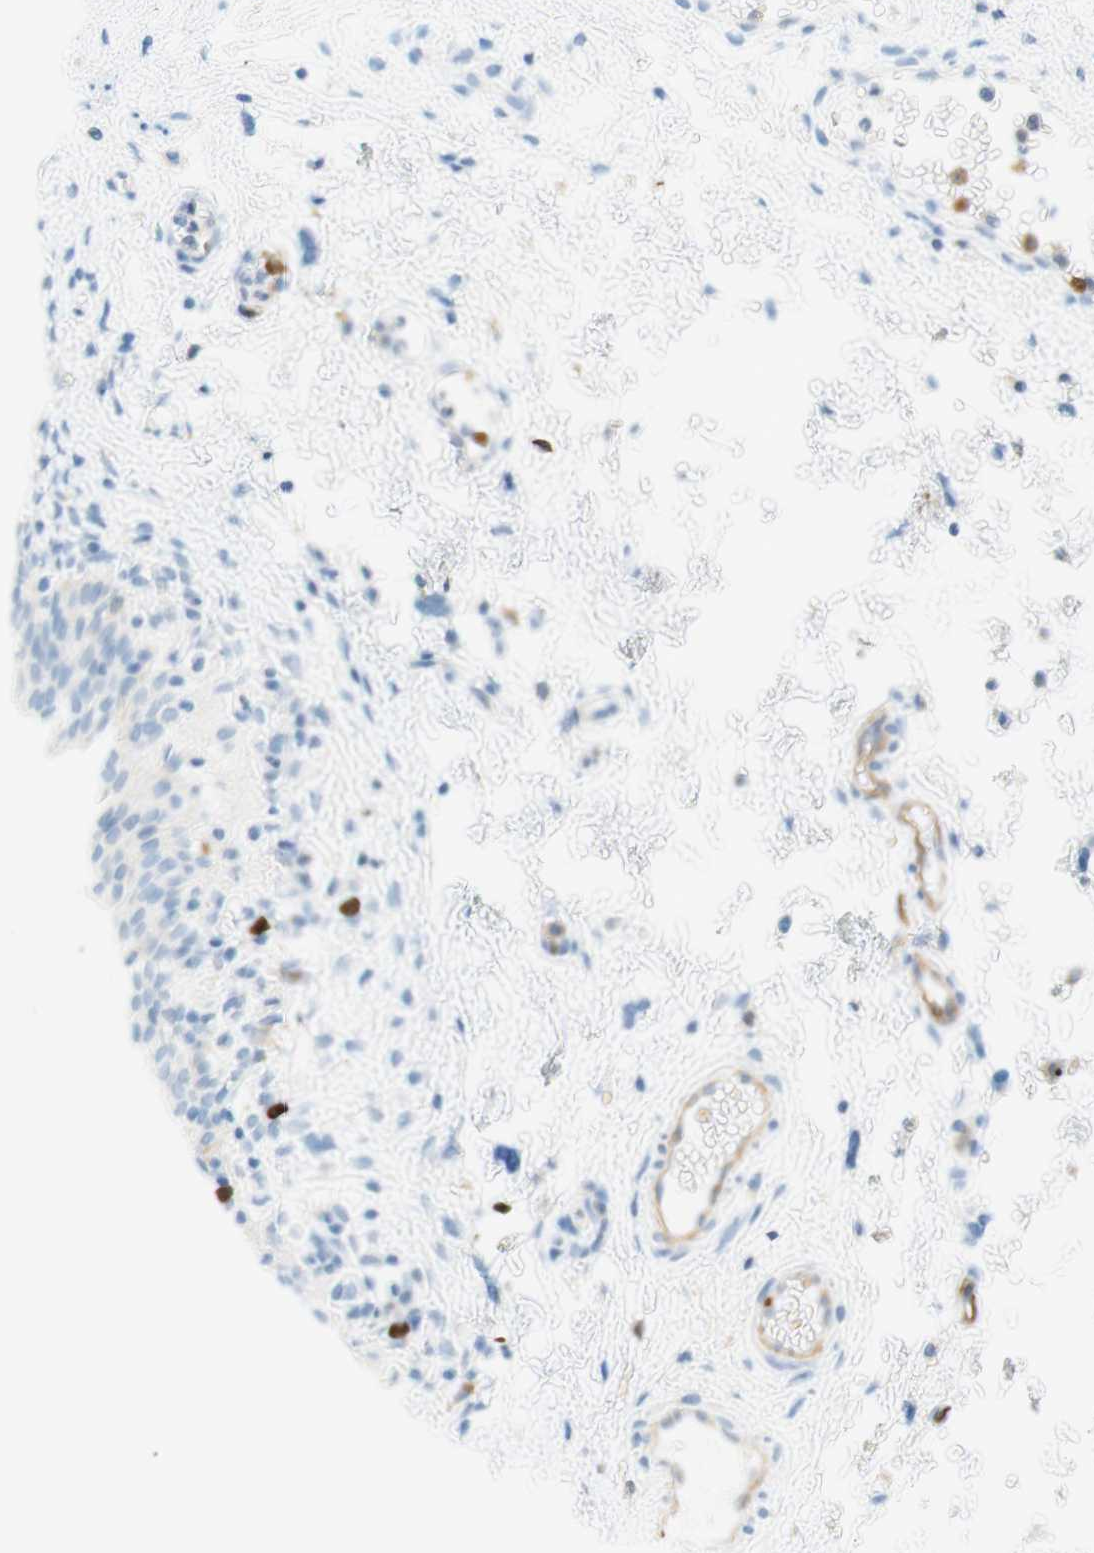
{"staining": {"intensity": "negative", "quantity": "none", "location": "none"}, "tissue": "urinary bladder", "cell_type": "Urothelial cells", "image_type": "normal", "snomed": [{"axis": "morphology", "description": "Normal tissue, NOS"}, {"axis": "topography", "description": "Urinary bladder"}], "caption": "Urothelial cells show no significant protein staining in normal urinary bladder.", "gene": "STMN1", "patient": {"sex": "male", "age": 55}}